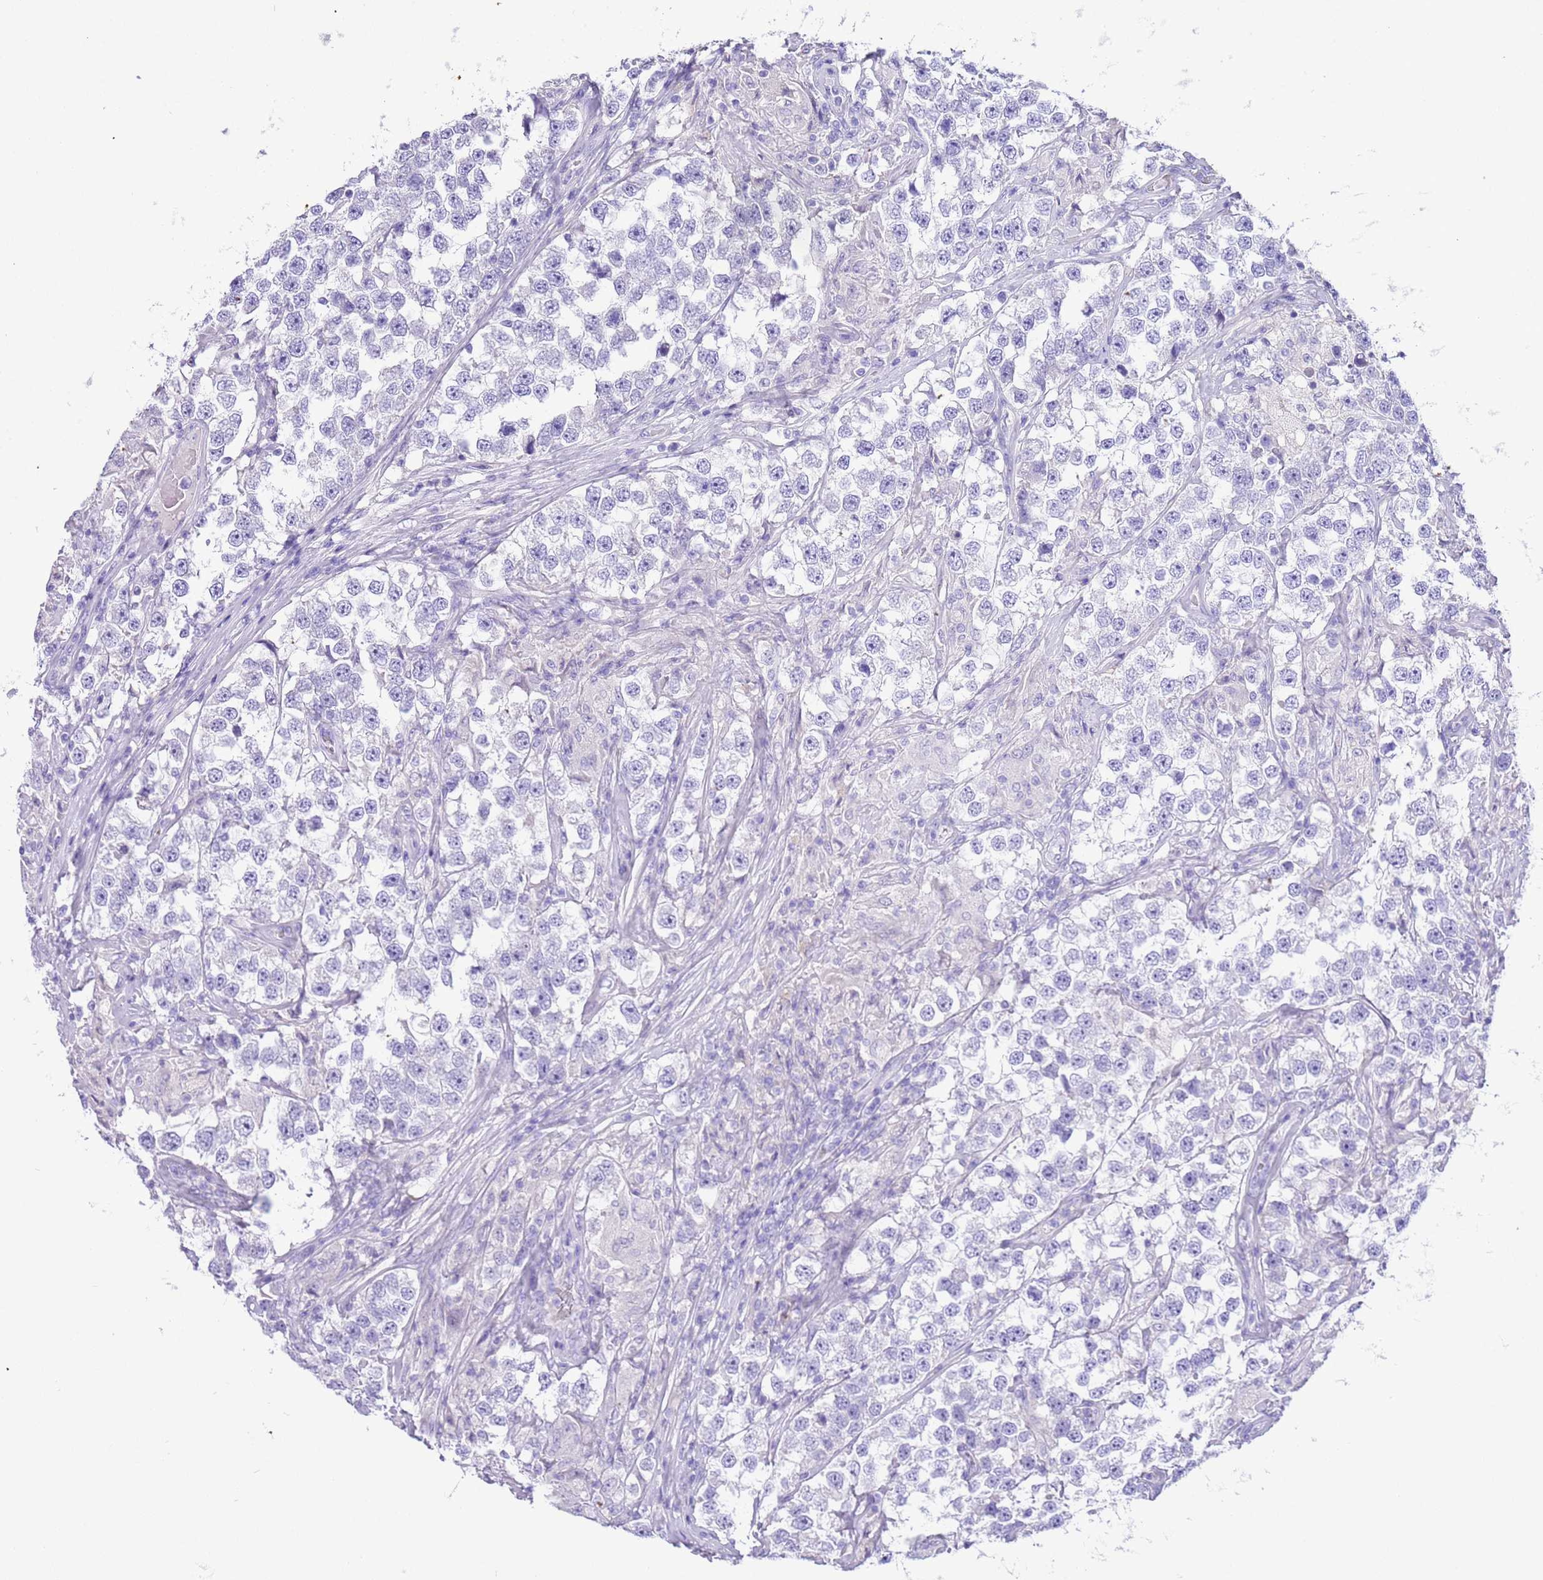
{"staining": {"intensity": "negative", "quantity": "none", "location": "none"}, "tissue": "testis cancer", "cell_type": "Tumor cells", "image_type": "cancer", "snomed": [{"axis": "morphology", "description": "Seminoma, NOS"}, {"axis": "topography", "description": "Testis"}], "caption": "There is no significant positivity in tumor cells of testis seminoma.", "gene": "CPB1", "patient": {"sex": "male", "age": 46}}